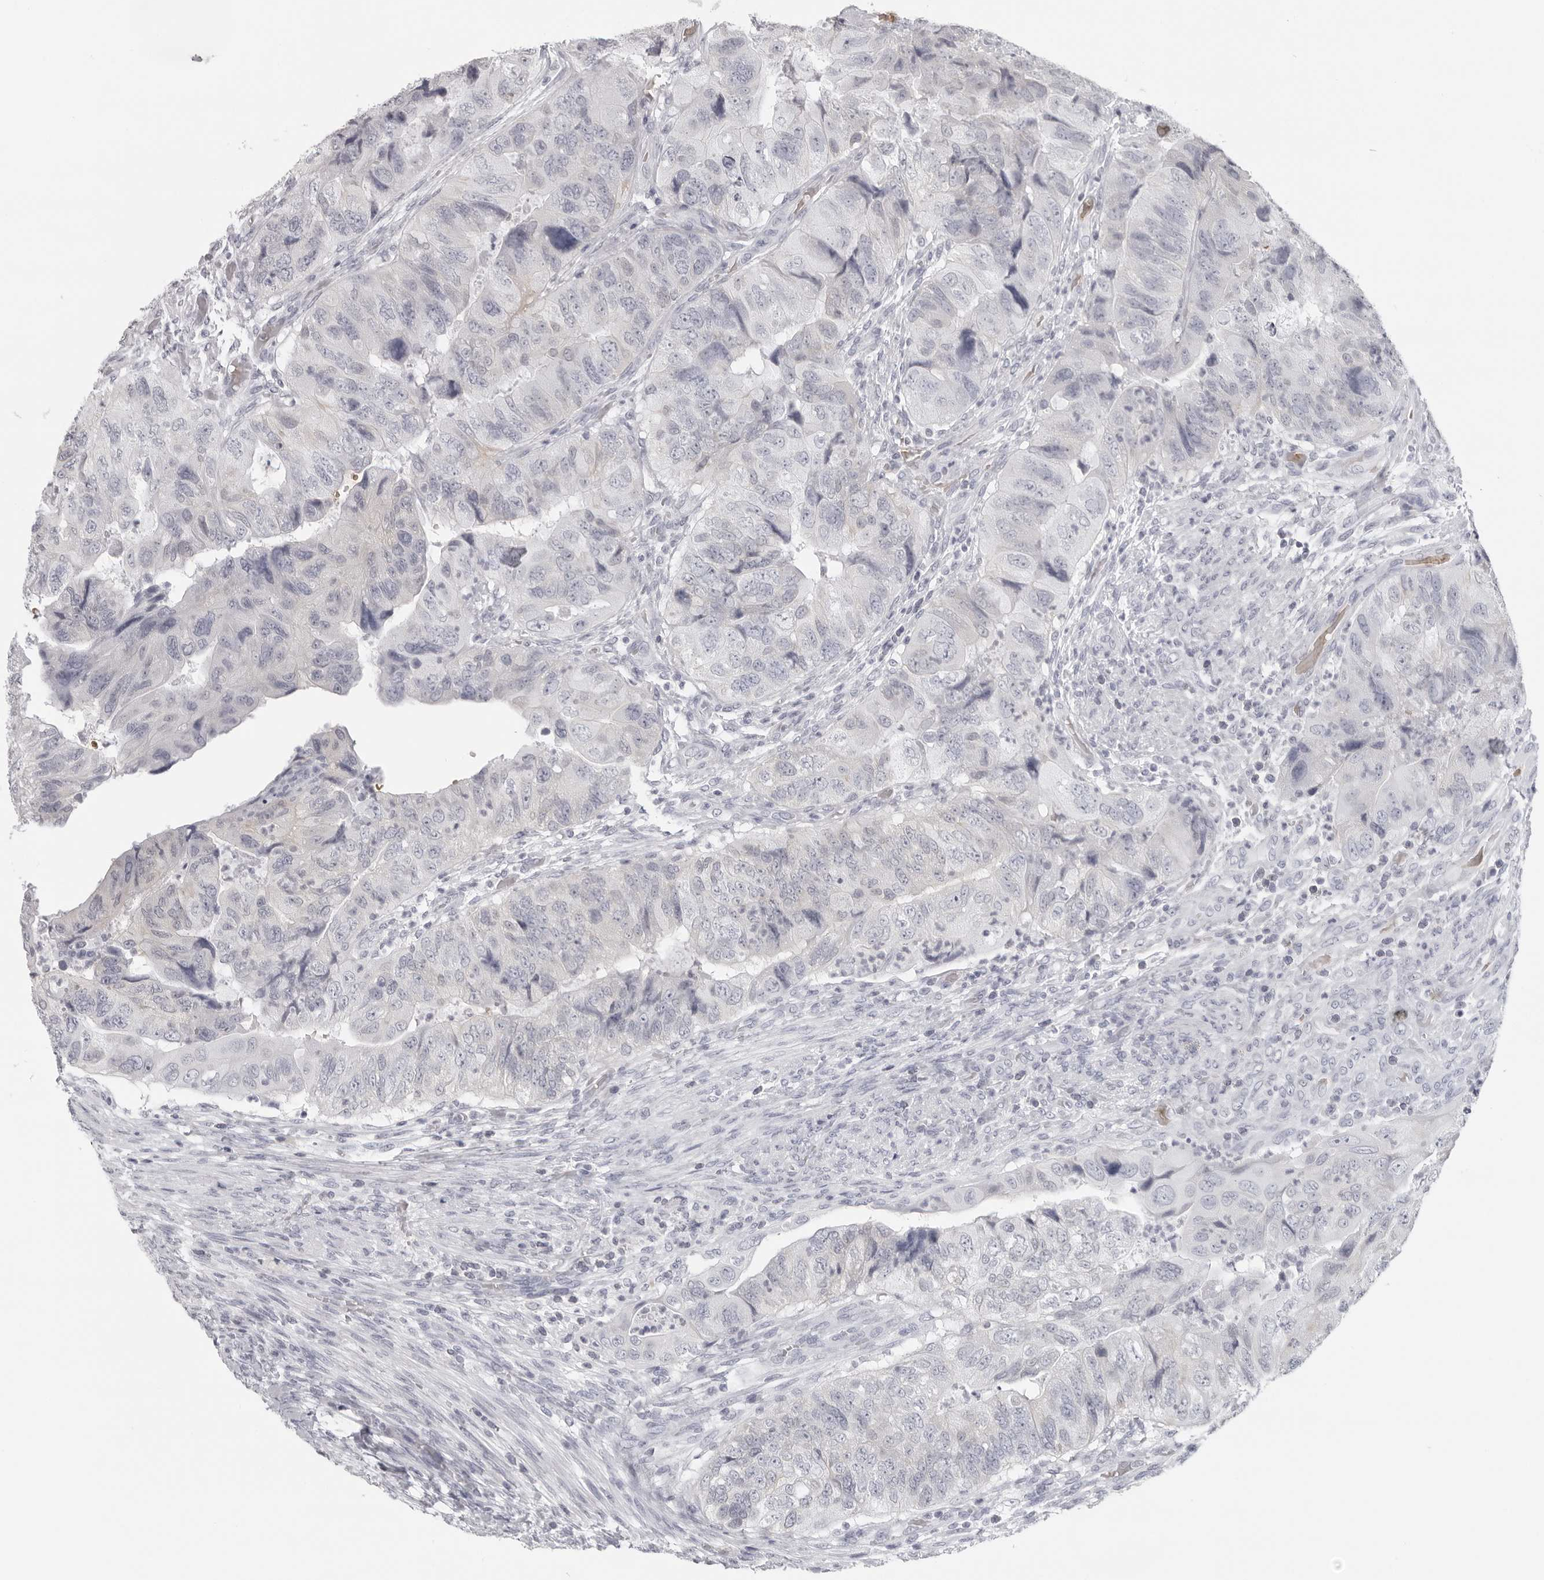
{"staining": {"intensity": "negative", "quantity": "none", "location": "none"}, "tissue": "colorectal cancer", "cell_type": "Tumor cells", "image_type": "cancer", "snomed": [{"axis": "morphology", "description": "Adenocarcinoma, NOS"}, {"axis": "topography", "description": "Rectum"}], "caption": "Colorectal cancer was stained to show a protein in brown. There is no significant staining in tumor cells. (DAB (3,3'-diaminobenzidine) IHC with hematoxylin counter stain).", "gene": "EPB41", "patient": {"sex": "male", "age": 63}}